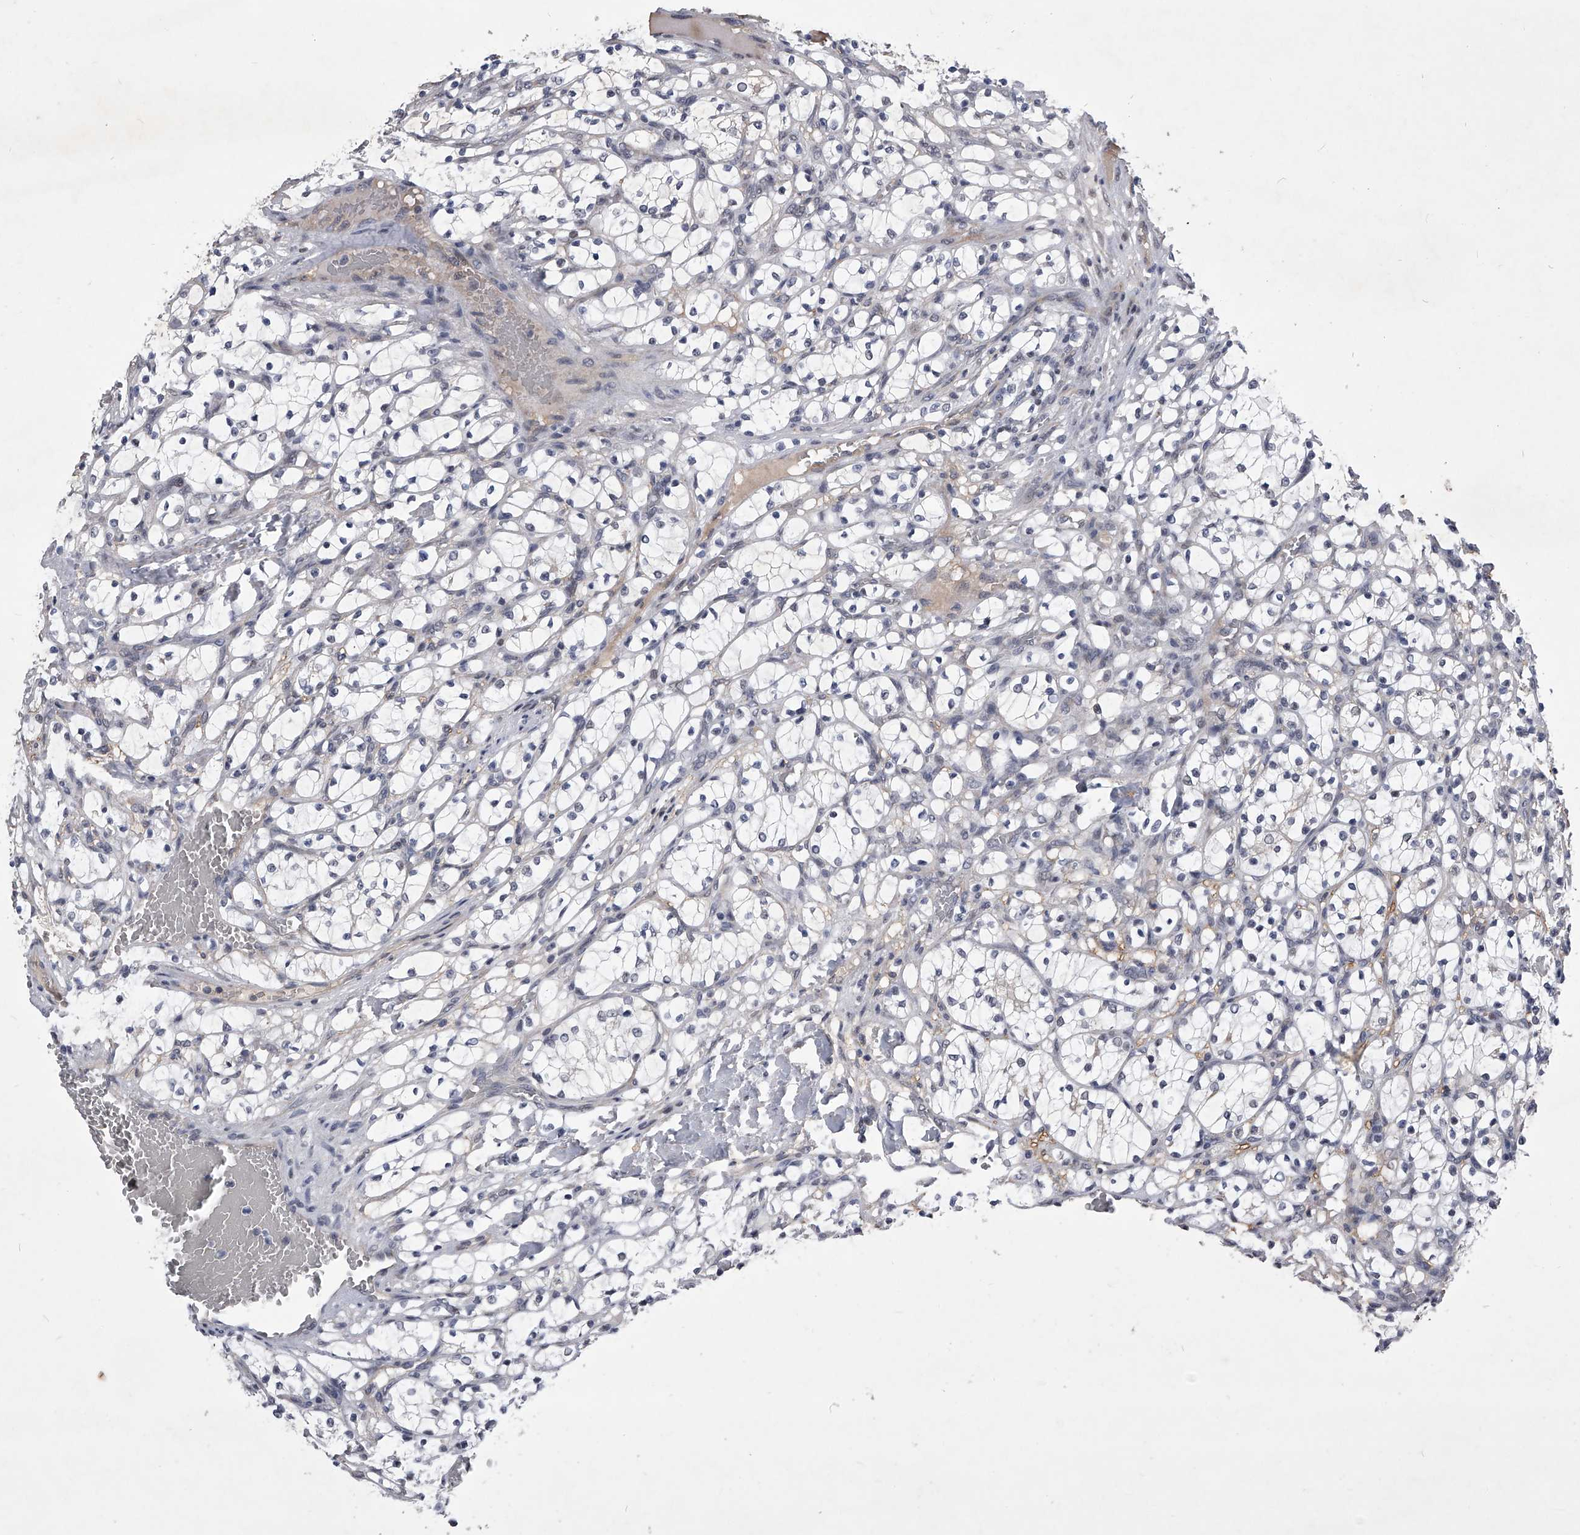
{"staining": {"intensity": "negative", "quantity": "none", "location": "none"}, "tissue": "renal cancer", "cell_type": "Tumor cells", "image_type": "cancer", "snomed": [{"axis": "morphology", "description": "Adenocarcinoma, NOS"}, {"axis": "topography", "description": "Kidney"}], "caption": "High power microscopy image of an immunohistochemistry micrograph of renal cancer, revealing no significant staining in tumor cells. (DAB (3,3'-diaminobenzidine) immunohistochemistry visualized using brightfield microscopy, high magnification).", "gene": "ZNF76", "patient": {"sex": "female", "age": 69}}